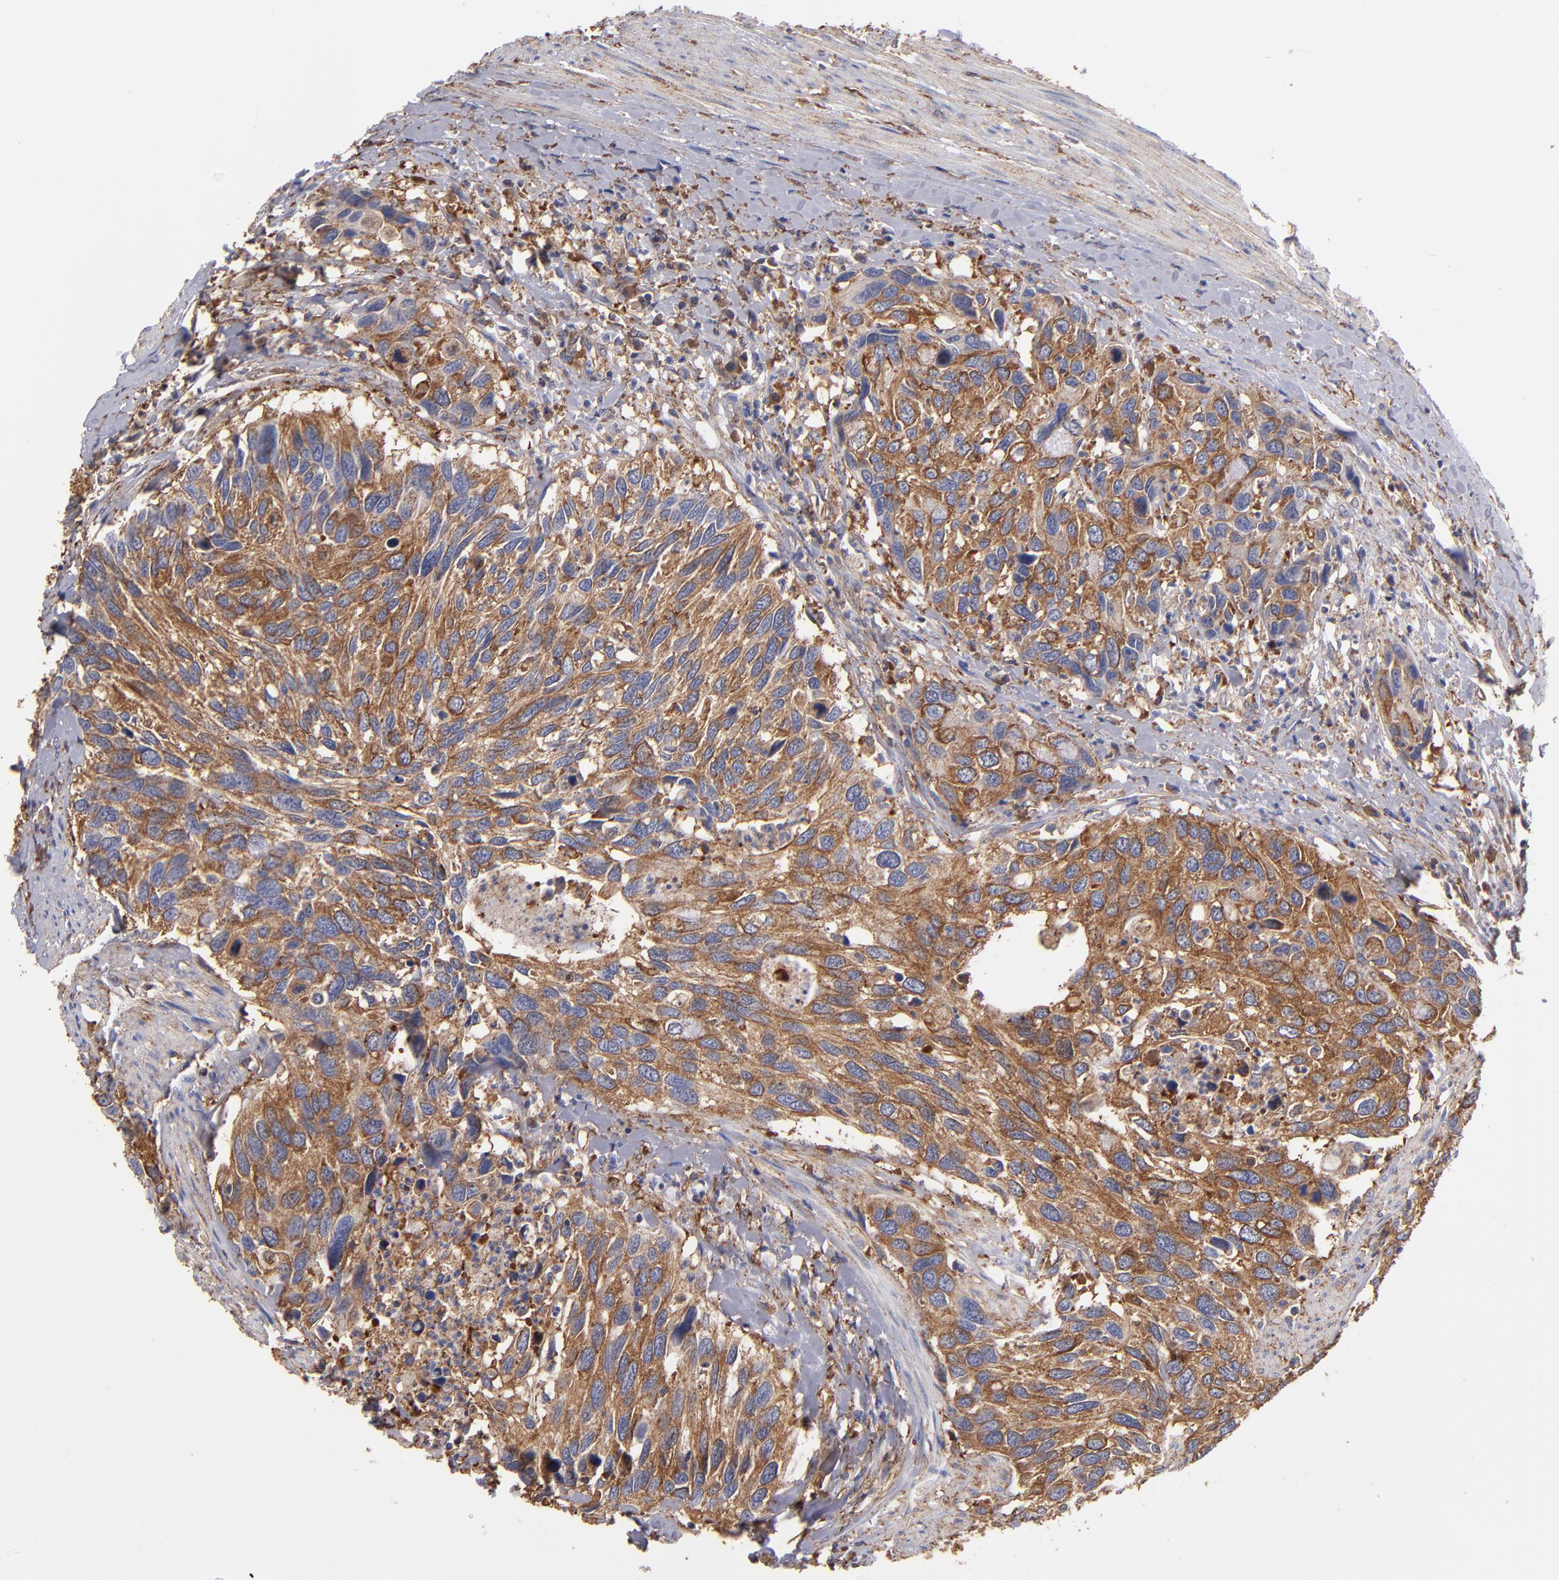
{"staining": {"intensity": "strong", "quantity": ">75%", "location": "cytoplasmic/membranous"}, "tissue": "urothelial cancer", "cell_type": "Tumor cells", "image_type": "cancer", "snomed": [{"axis": "morphology", "description": "Urothelial carcinoma, High grade"}, {"axis": "topography", "description": "Urinary bladder"}], "caption": "Urothelial cancer tissue demonstrates strong cytoplasmic/membranous expression in about >75% of tumor cells, visualized by immunohistochemistry. (DAB = brown stain, brightfield microscopy at high magnification).", "gene": "MVP", "patient": {"sex": "male", "age": 66}}